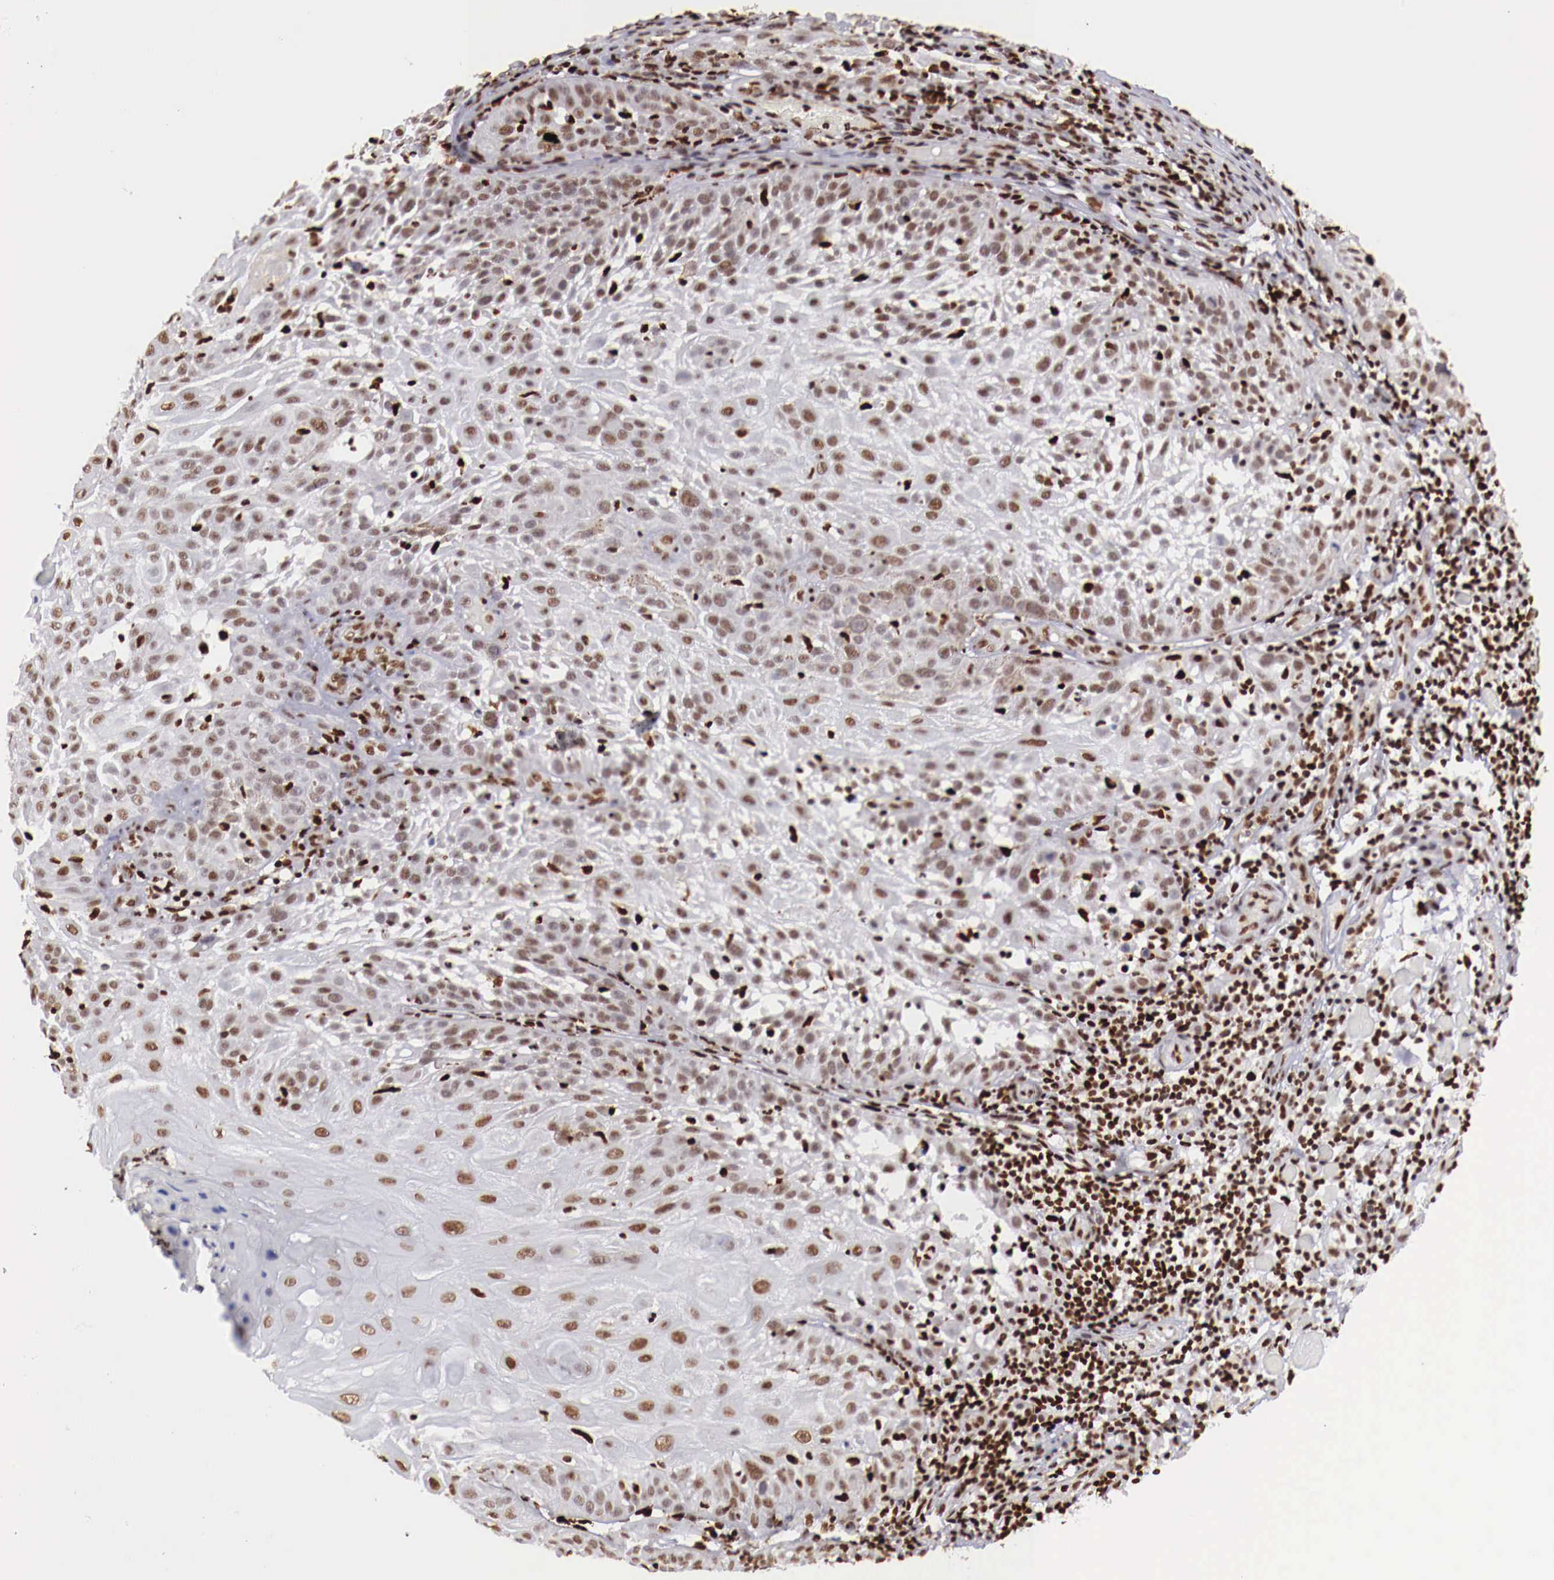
{"staining": {"intensity": "moderate", "quantity": ">75%", "location": "nuclear"}, "tissue": "skin cancer", "cell_type": "Tumor cells", "image_type": "cancer", "snomed": [{"axis": "morphology", "description": "Squamous cell carcinoma, NOS"}, {"axis": "topography", "description": "Skin"}], "caption": "This image exhibits immunohistochemistry staining of squamous cell carcinoma (skin), with medium moderate nuclear expression in approximately >75% of tumor cells.", "gene": "MAX", "patient": {"sex": "female", "age": 89}}